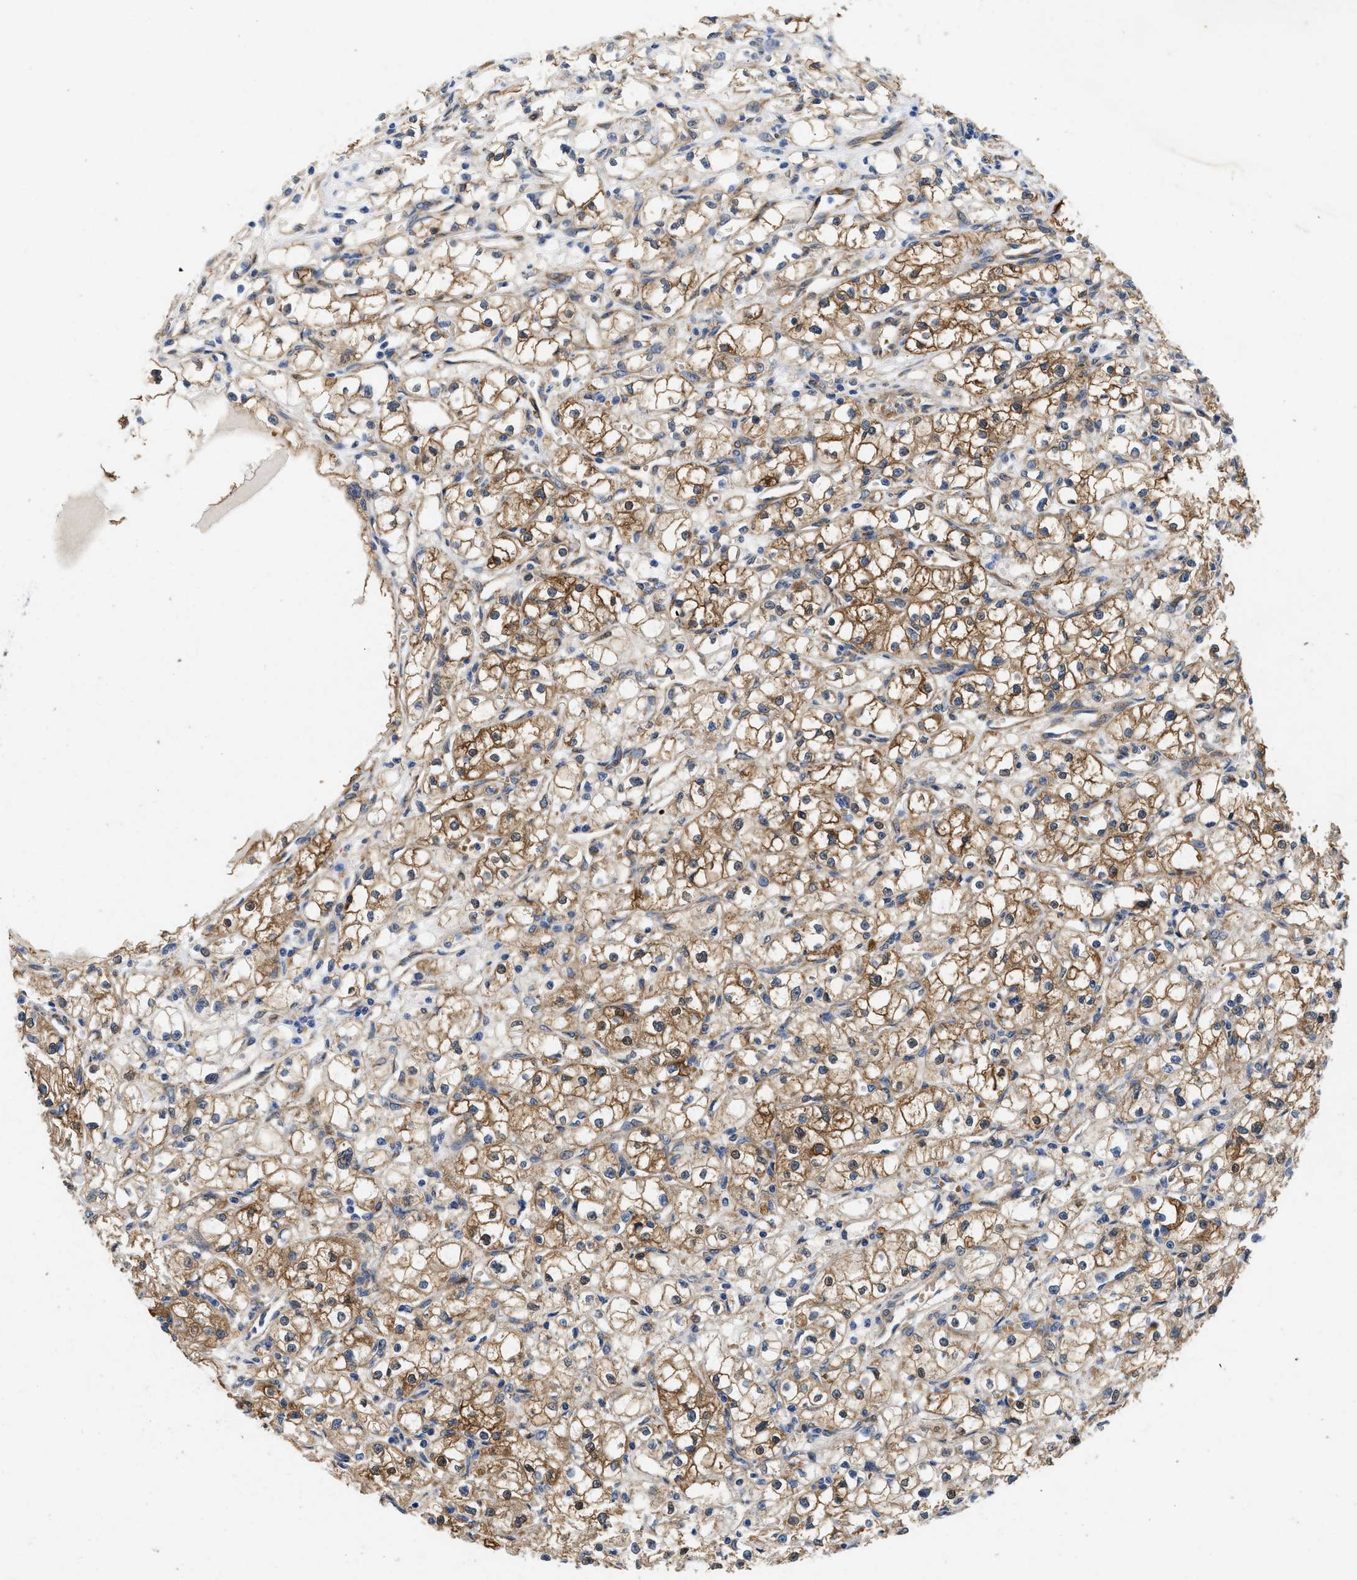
{"staining": {"intensity": "moderate", "quantity": ">75%", "location": "cytoplasmic/membranous"}, "tissue": "renal cancer", "cell_type": "Tumor cells", "image_type": "cancer", "snomed": [{"axis": "morphology", "description": "Adenocarcinoma, NOS"}, {"axis": "topography", "description": "Kidney"}], "caption": "Renal adenocarcinoma was stained to show a protein in brown. There is medium levels of moderate cytoplasmic/membranous staining in approximately >75% of tumor cells. (Stains: DAB (3,3'-diaminobenzidine) in brown, nuclei in blue, Microscopy: brightfield microscopy at high magnification).", "gene": "RAPH1", "patient": {"sex": "male", "age": 56}}